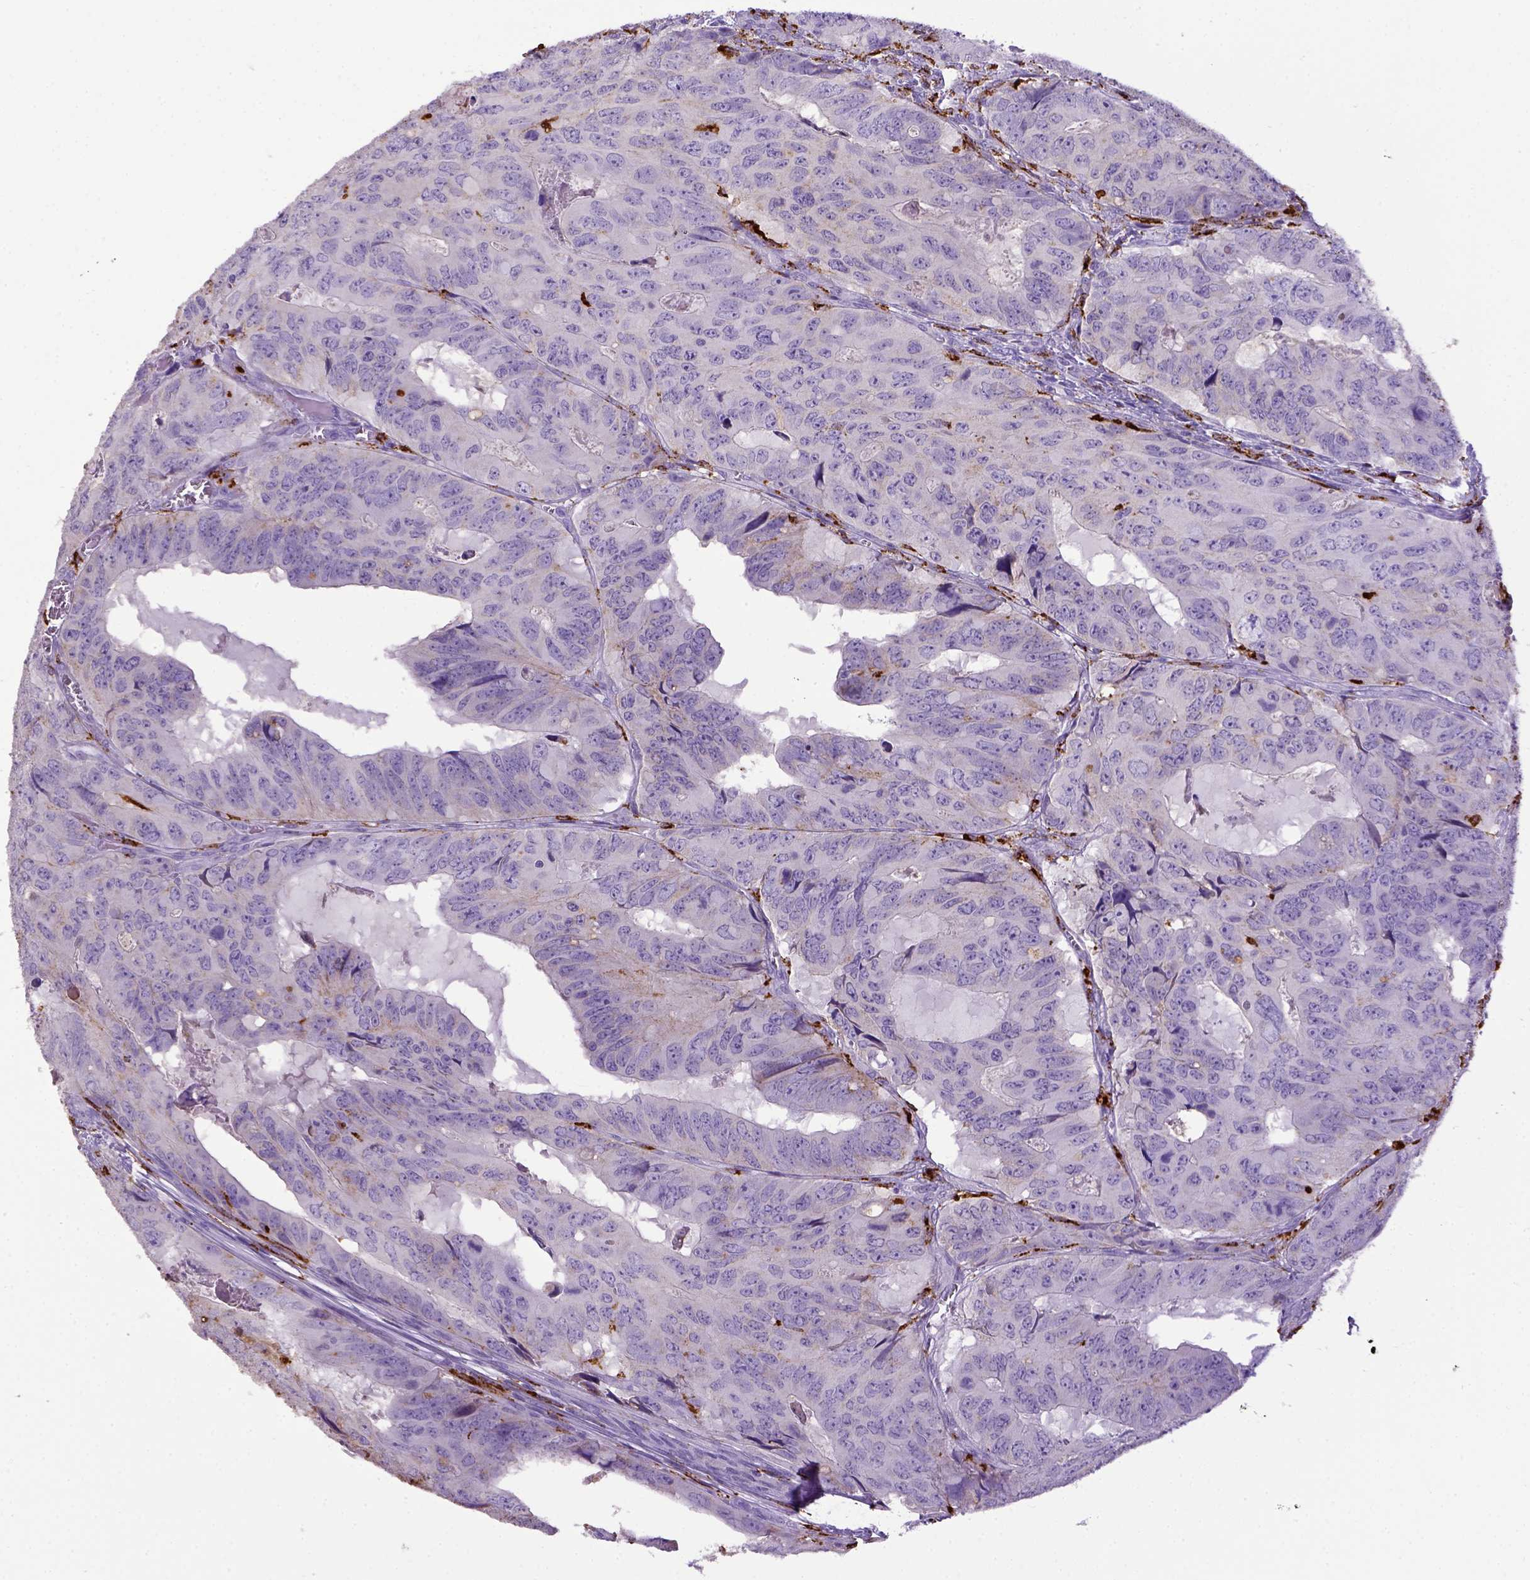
{"staining": {"intensity": "negative", "quantity": "none", "location": "none"}, "tissue": "colorectal cancer", "cell_type": "Tumor cells", "image_type": "cancer", "snomed": [{"axis": "morphology", "description": "Adenocarcinoma, NOS"}, {"axis": "topography", "description": "Colon"}], "caption": "This is an immunohistochemistry (IHC) histopathology image of human colorectal cancer (adenocarcinoma). There is no staining in tumor cells.", "gene": "CD68", "patient": {"sex": "male", "age": 79}}